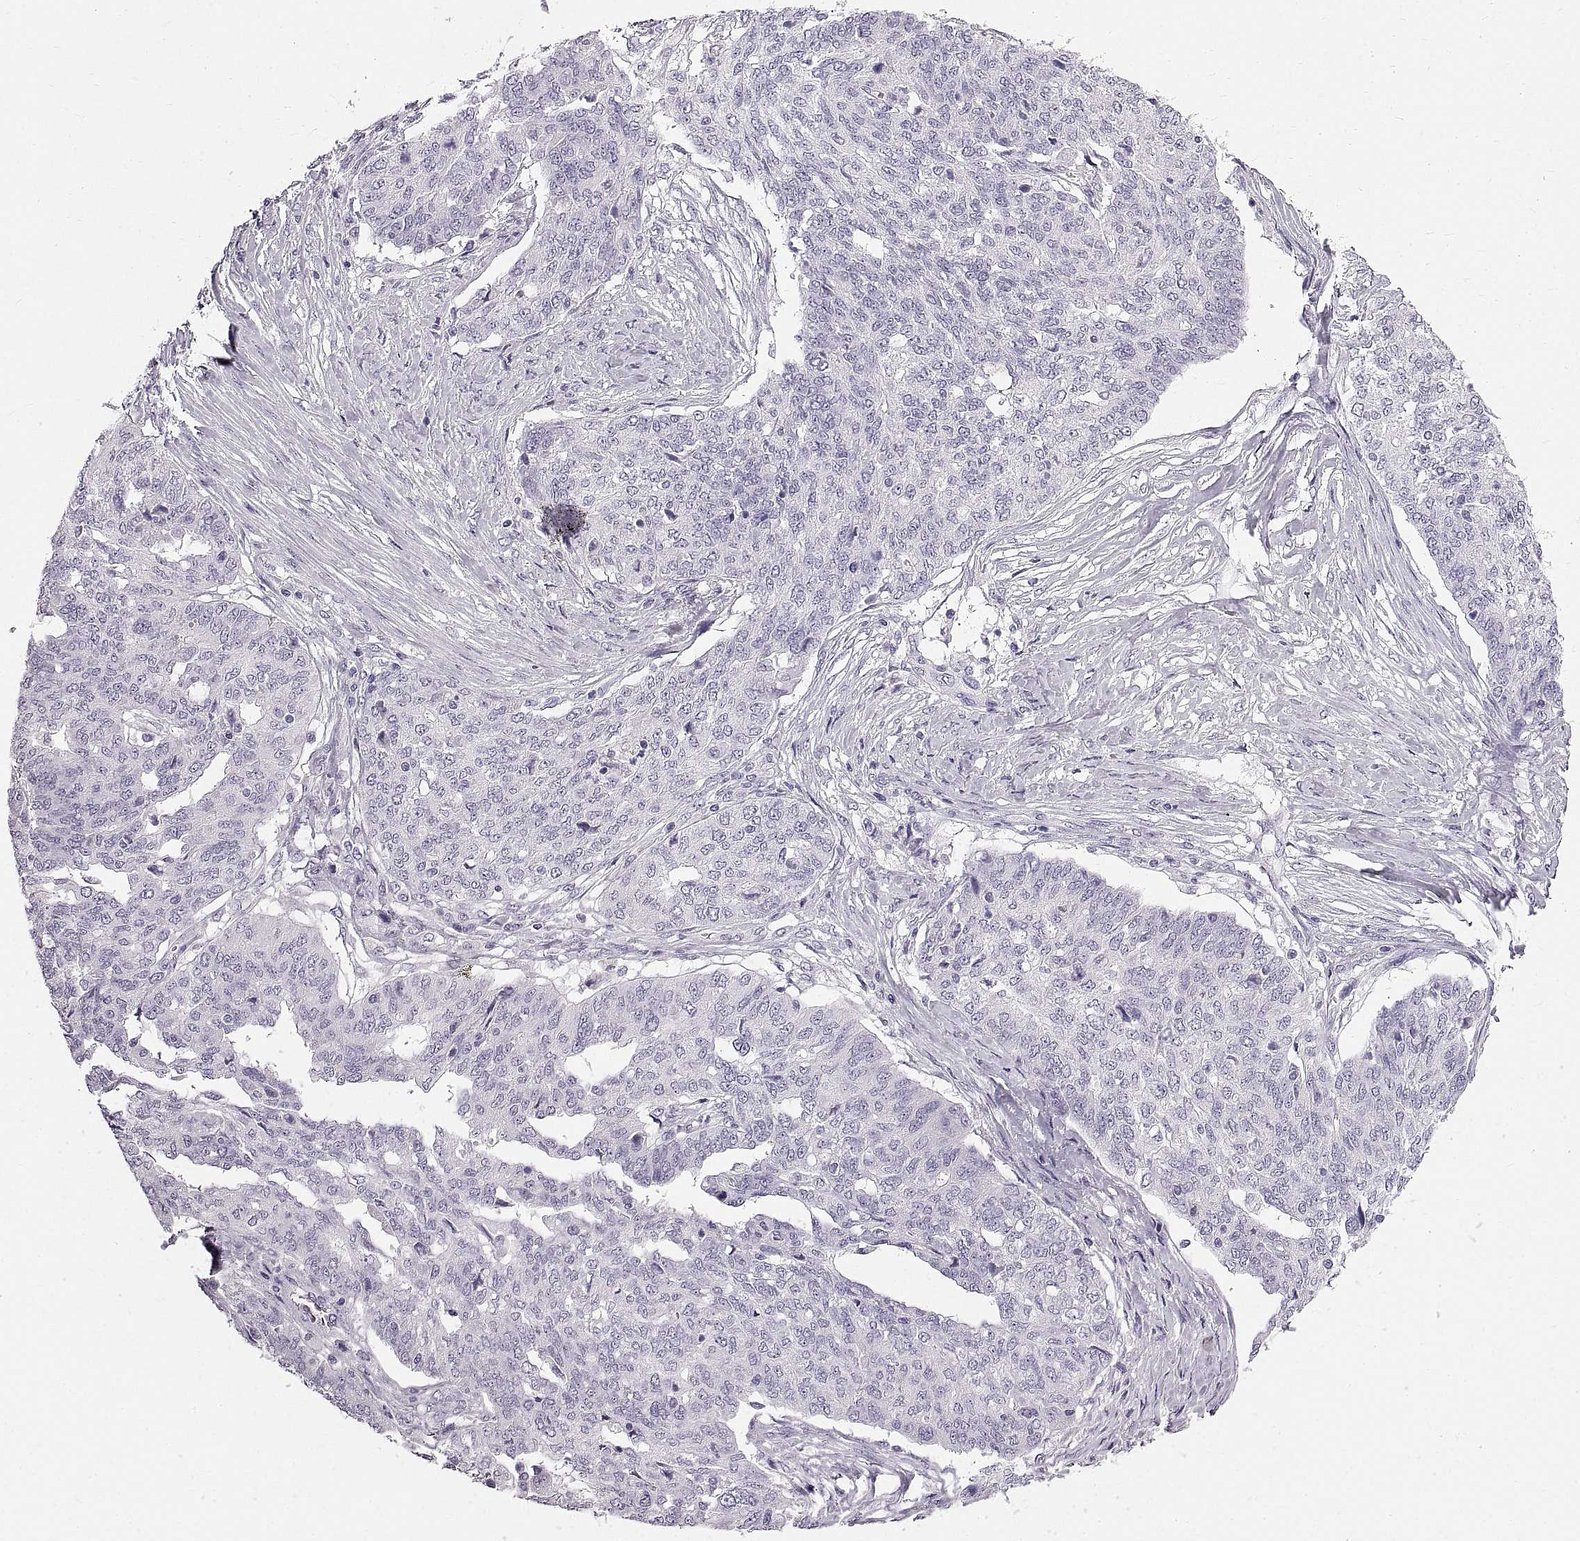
{"staining": {"intensity": "negative", "quantity": "none", "location": "none"}, "tissue": "ovarian cancer", "cell_type": "Tumor cells", "image_type": "cancer", "snomed": [{"axis": "morphology", "description": "Cystadenocarcinoma, serous, NOS"}, {"axis": "topography", "description": "Ovary"}], "caption": "Immunohistochemical staining of serous cystadenocarcinoma (ovarian) reveals no significant expression in tumor cells.", "gene": "WFDC8", "patient": {"sex": "female", "age": 67}}